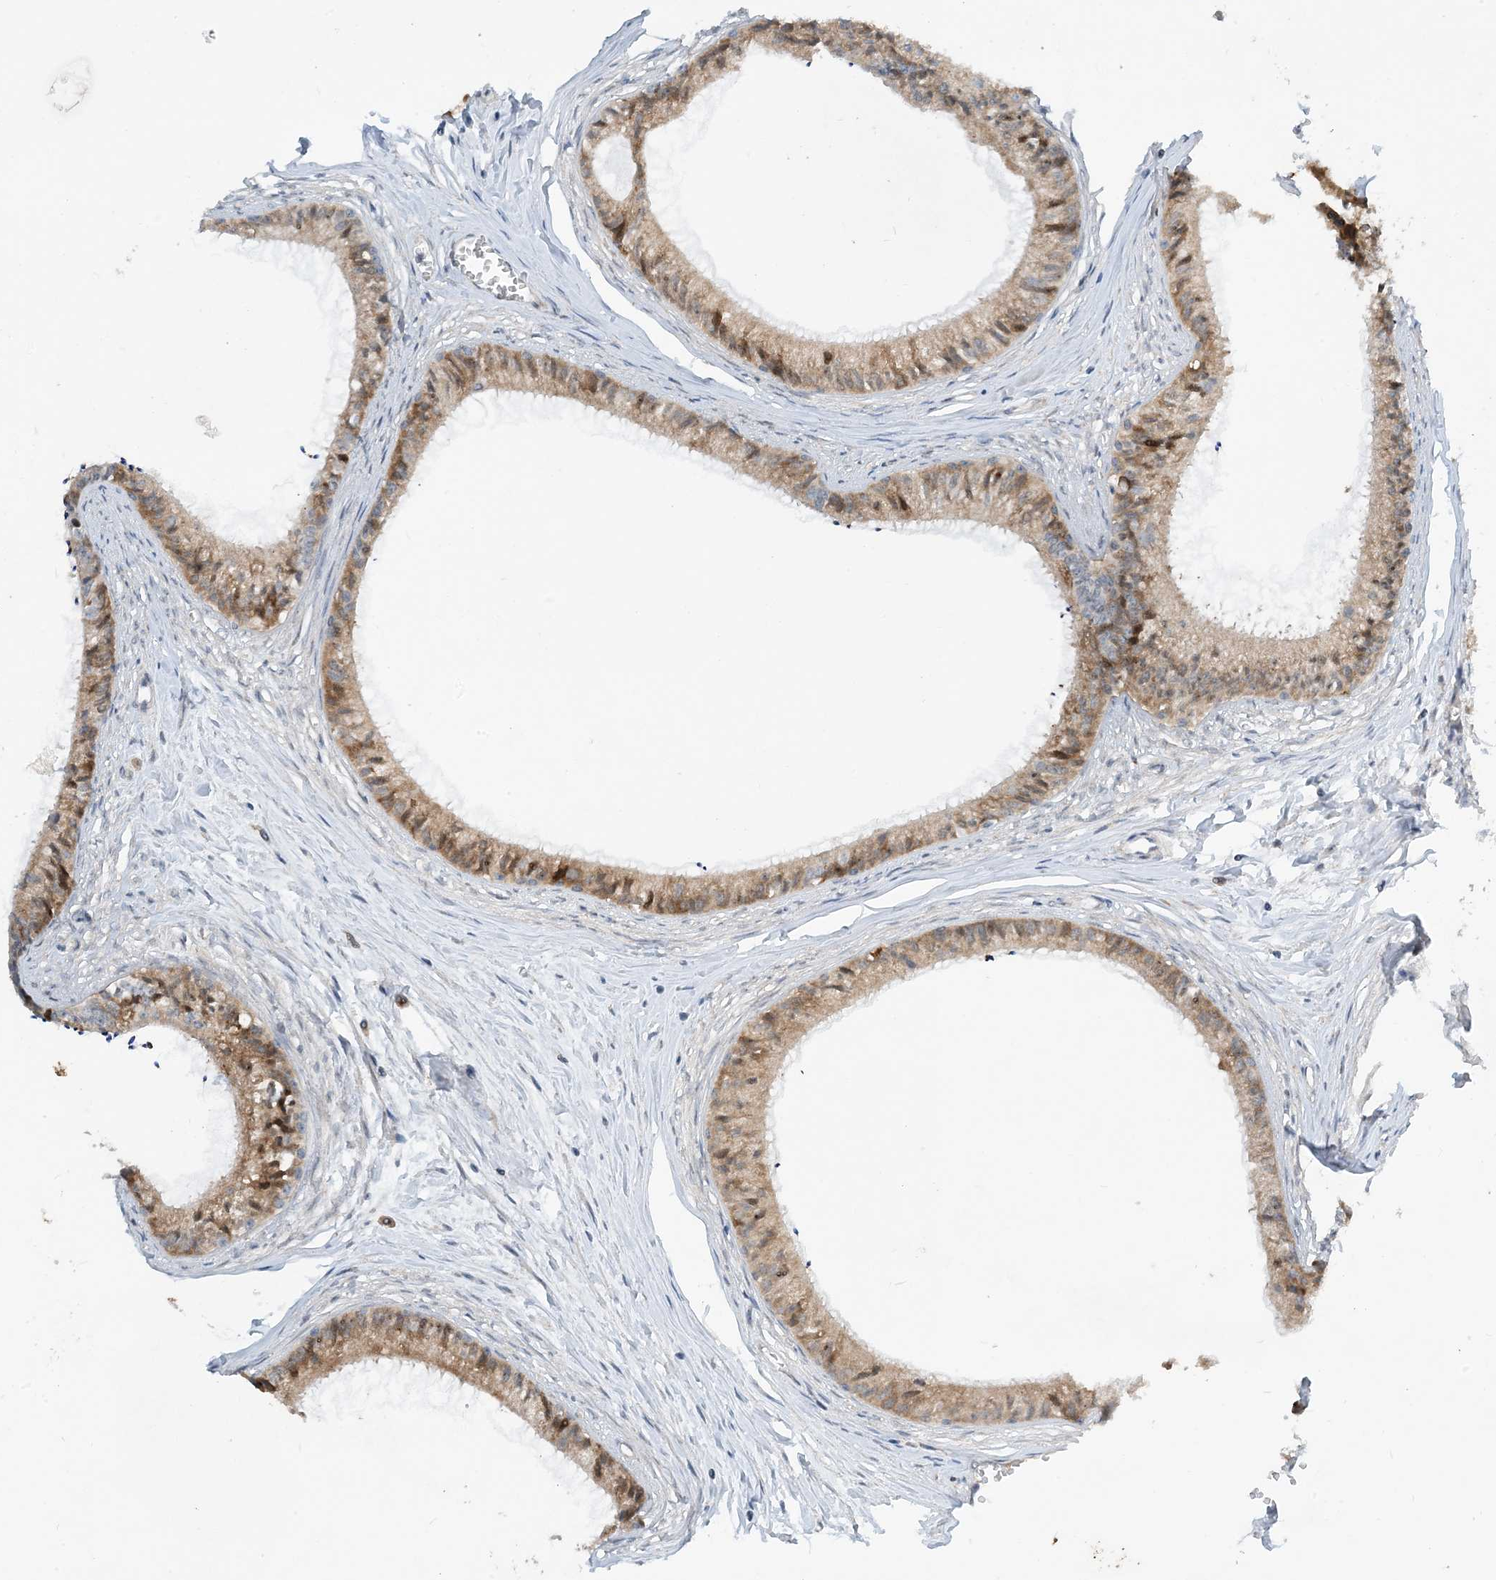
{"staining": {"intensity": "moderate", "quantity": ">75%", "location": "cytoplasmic/membranous"}, "tissue": "epididymis", "cell_type": "Glandular cells", "image_type": "normal", "snomed": [{"axis": "morphology", "description": "Normal tissue, NOS"}, {"axis": "topography", "description": "Epididymis"}], "caption": "This image displays normal epididymis stained with immunohistochemistry to label a protein in brown. The cytoplasmic/membranous of glandular cells show moderate positivity for the protein. Nuclei are counter-stained blue.", "gene": "PHOSPHO2", "patient": {"sex": "male", "age": 36}}